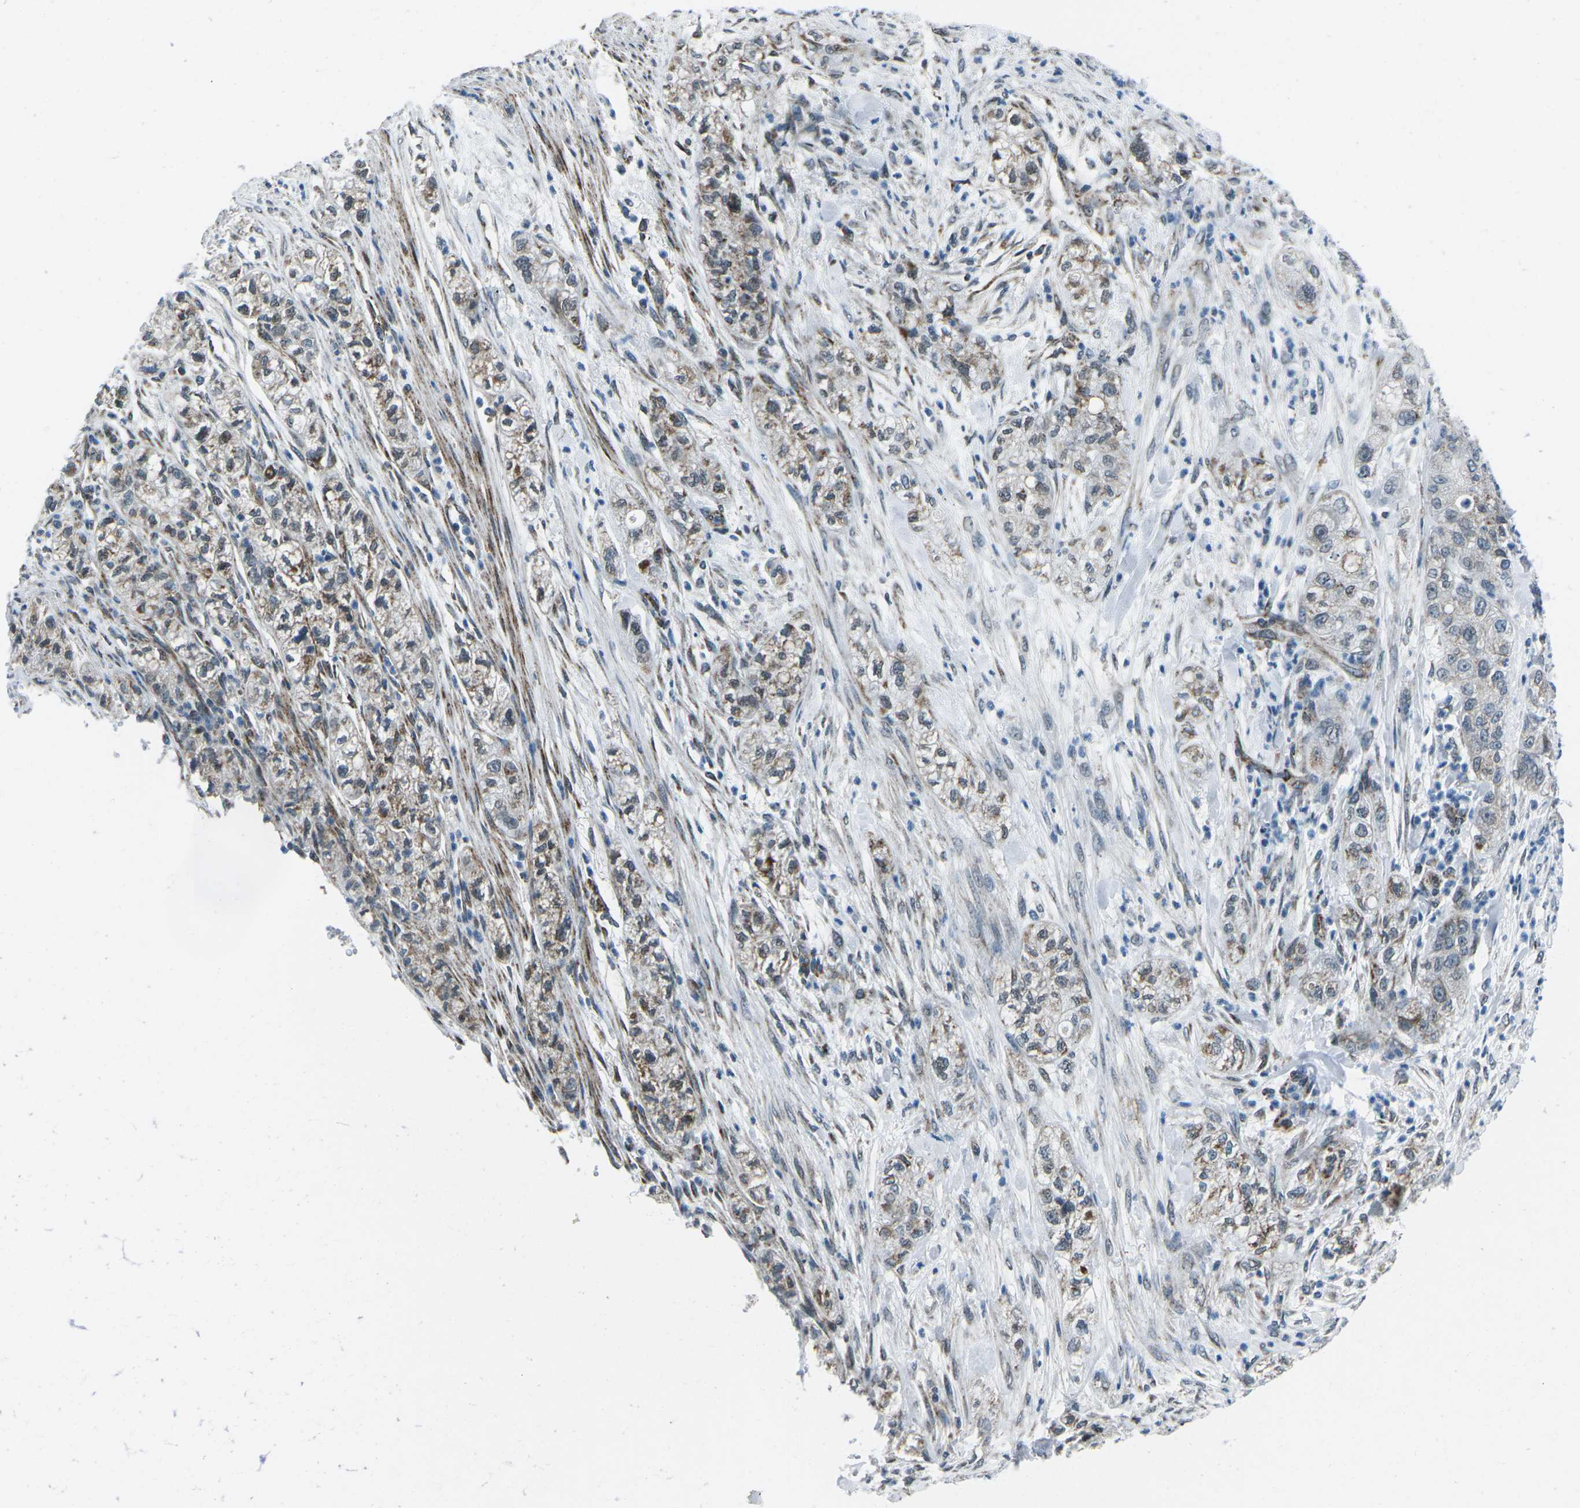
{"staining": {"intensity": "weak", "quantity": ">75%", "location": "cytoplasmic/membranous"}, "tissue": "pancreatic cancer", "cell_type": "Tumor cells", "image_type": "cancer", "snomed": [{"axis": "morphology", "description": "Adenocarcinoma, NOS"}, {"axis": "topography", "description": "Pancreas"}], "caption": "The photomicrograph exhibits immunohistochemical staining of pancreatic cancer (adenocarcinoma). There is weak cytoplasmic/membranous staining is seen in approximately >75% of tumor cells.", "gene": "RFESD", "patient": {"sex": "female", "age": 78}}